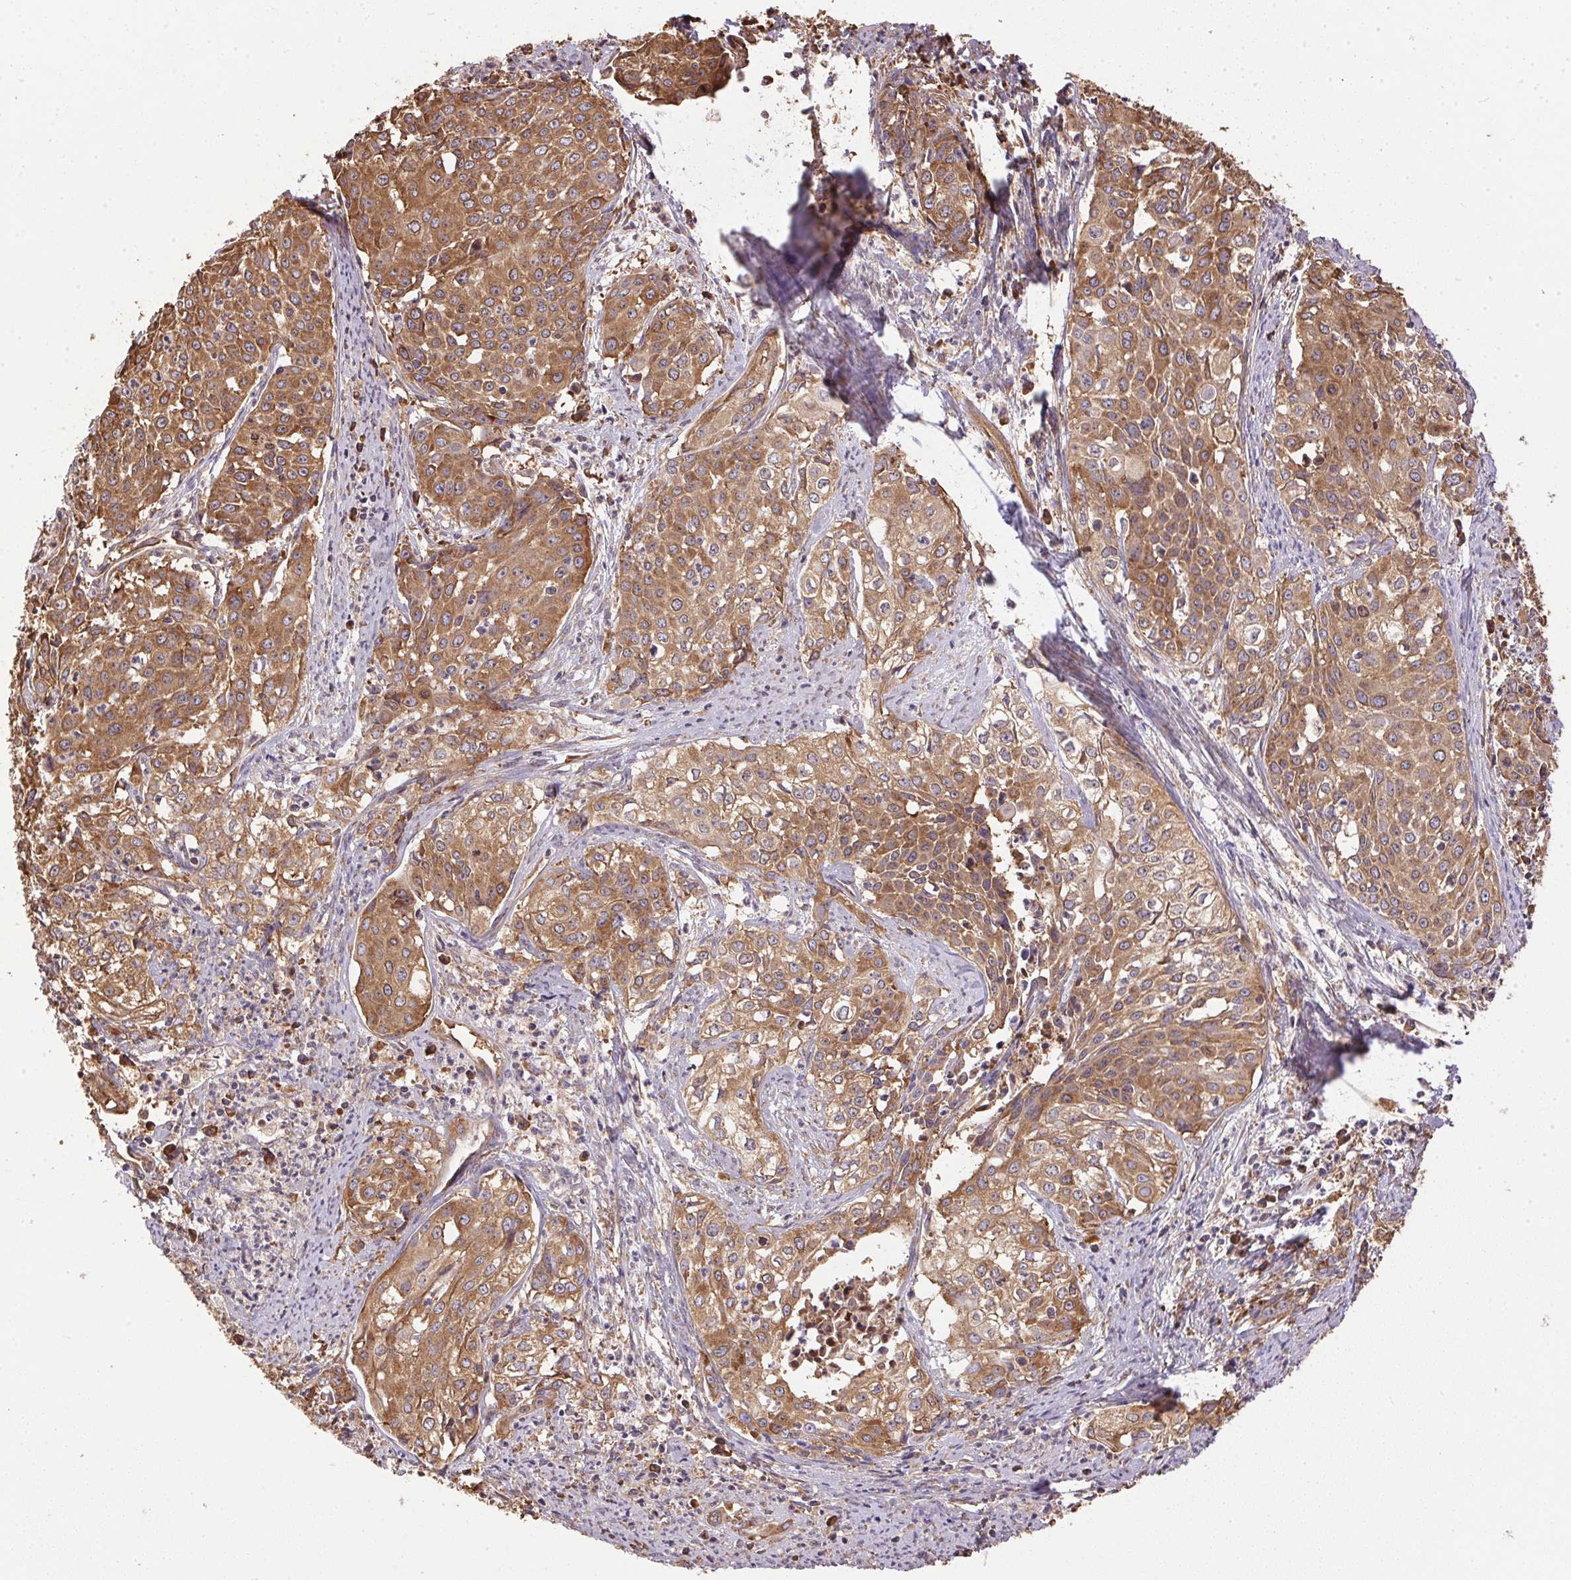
{"staining": {"intensity": "moderate", "quantity": ">75%", "location": "cytoplasmic/membranous"}, "tissue": "cervical cancer", "cell_type": "Tumor cells", "image_type": "cancer", "snomed": [{"axis": "morphology", "description": "Squamous cell carcinoma, NOS"}, {"axis": "topography", "description": "Cervix"}], "caption": "Immunohistochemistry (IHC) micrograph of human cervical cancer stained for a protein (brown), which reveals medium levels of moderate cytoplasmic/membranous staining in approximately >75% of tumor cells.", "gene": "EIF2S1", "patient": {"sex": "female", "age": 39}}